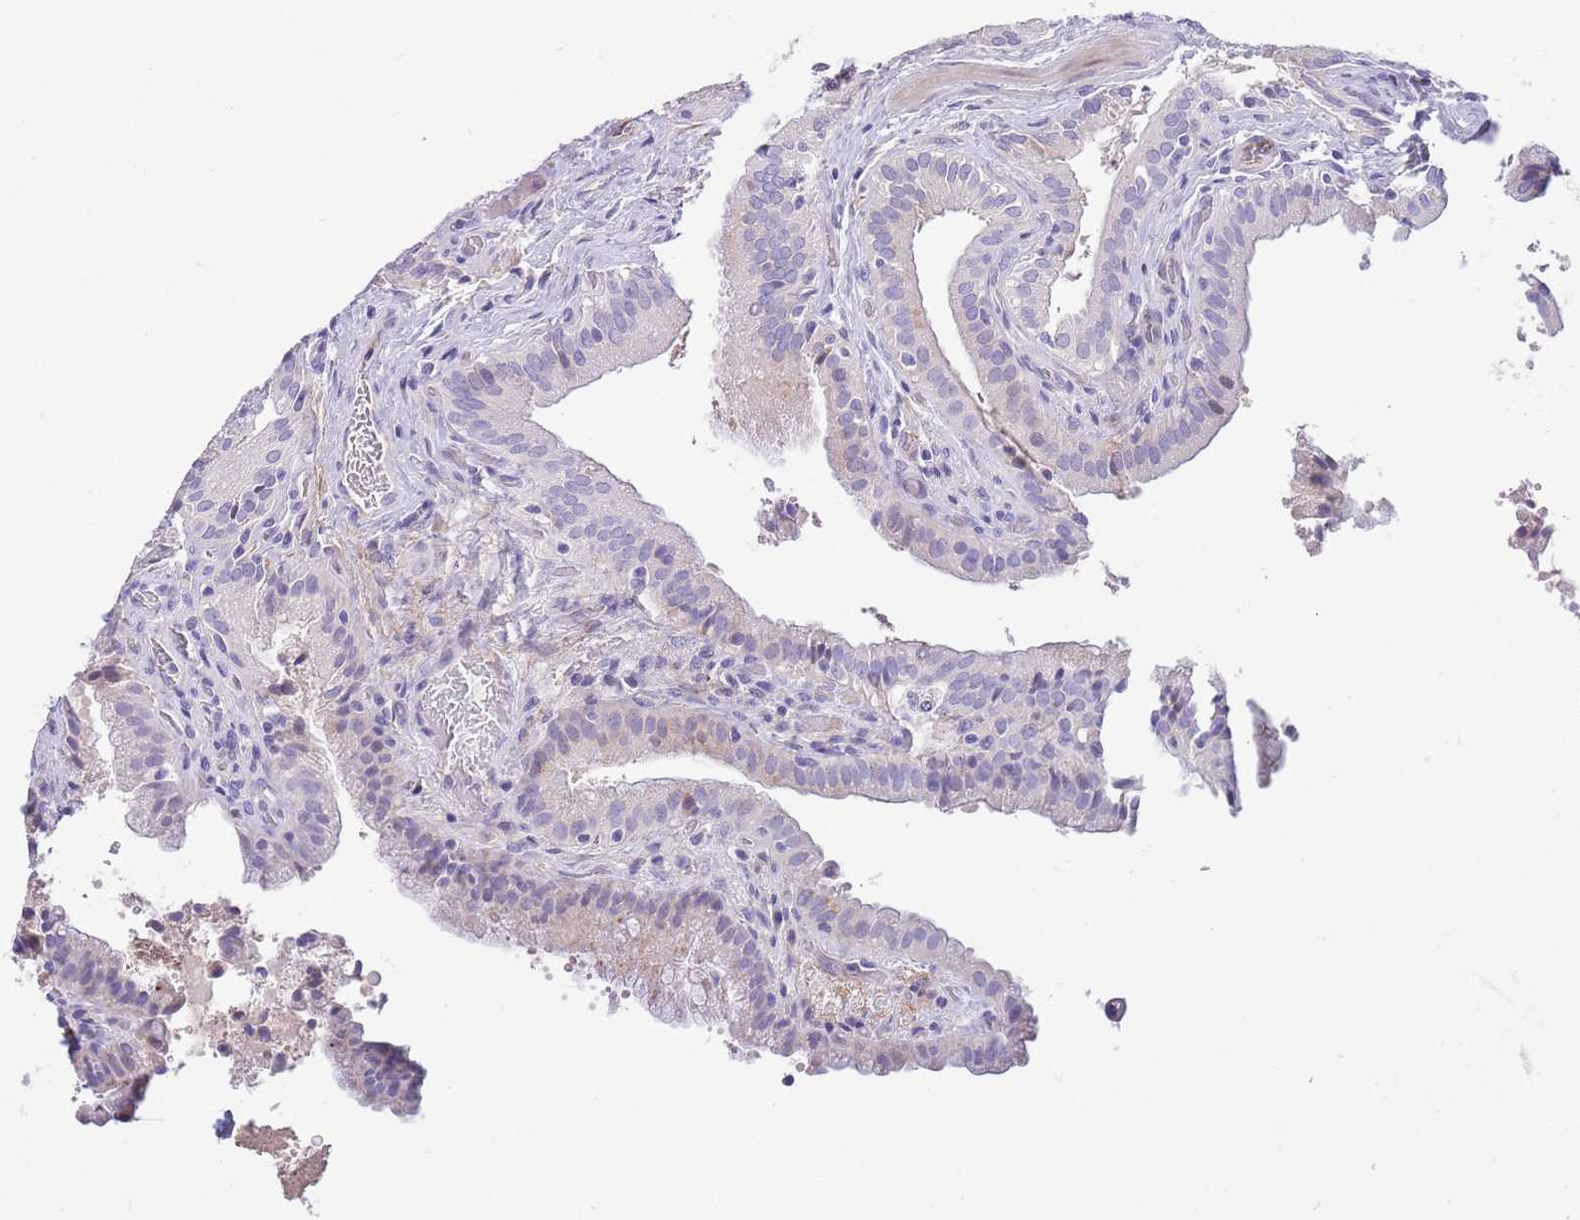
{"staining": {"intensity": "negative", "quantity": "none", "location": "none"}, "tissue": "gallbladder", "cell_type": "Glandular cells", "image_type": "normal", "snomed": [{"axis": "morphology", "description": "Normal tissue, NOS"}, {"axis": "topography", "description": "Gallbladder"}], "caption": "This is an immunohistochemistry photomicrograph of benign gallbladder. There is no positivity in glandular cells.", "gene": "LEPROTL1", "patient": {"sex": "male", "age": 24}}